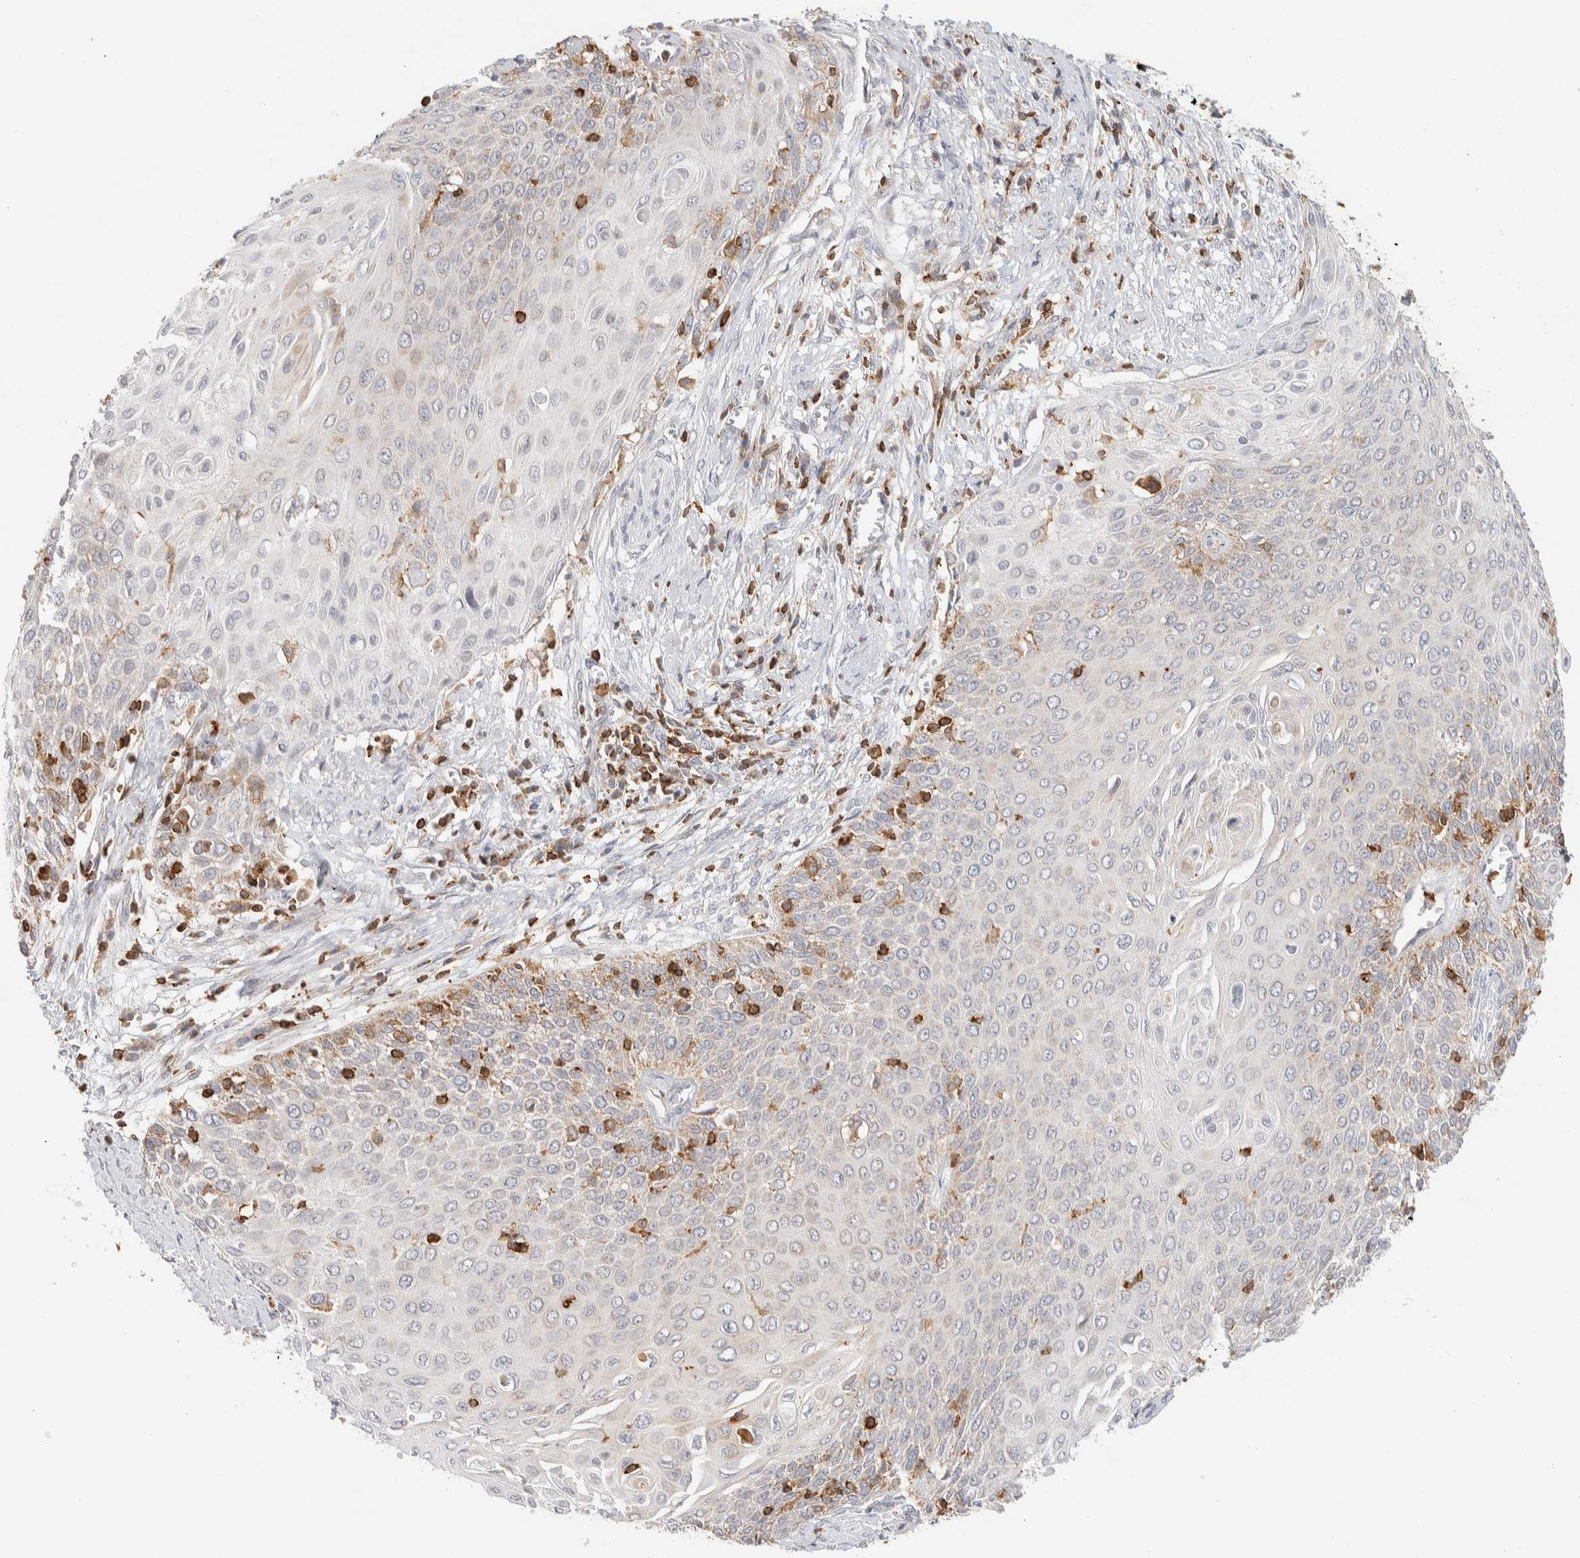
{"staining": {"intensity": "weak", "quantity": "<25%", "location": "cytoplasmic/membranous"}, "tissue": "cervical cancer", "cell_type": "Tumor cells", "image_type": "cancer", "snomed": [{"axis": "morphology", "description": "Squamous cell carcinoma, NOS"}, {"axis": "topography", "description": "Cervix"}], "caption": "An immunohistochemistry image of cervical squamous cell carcinoma is shown. There is no staining in tumor cells of cervical squamous cell carcinoma. (DAB (3,3'-diaminobenzidine) immunohistochemistry with hematoxylin counter stain).", "gene": "RUNDC1", "patient": {"sex": "female", "age": 39}}